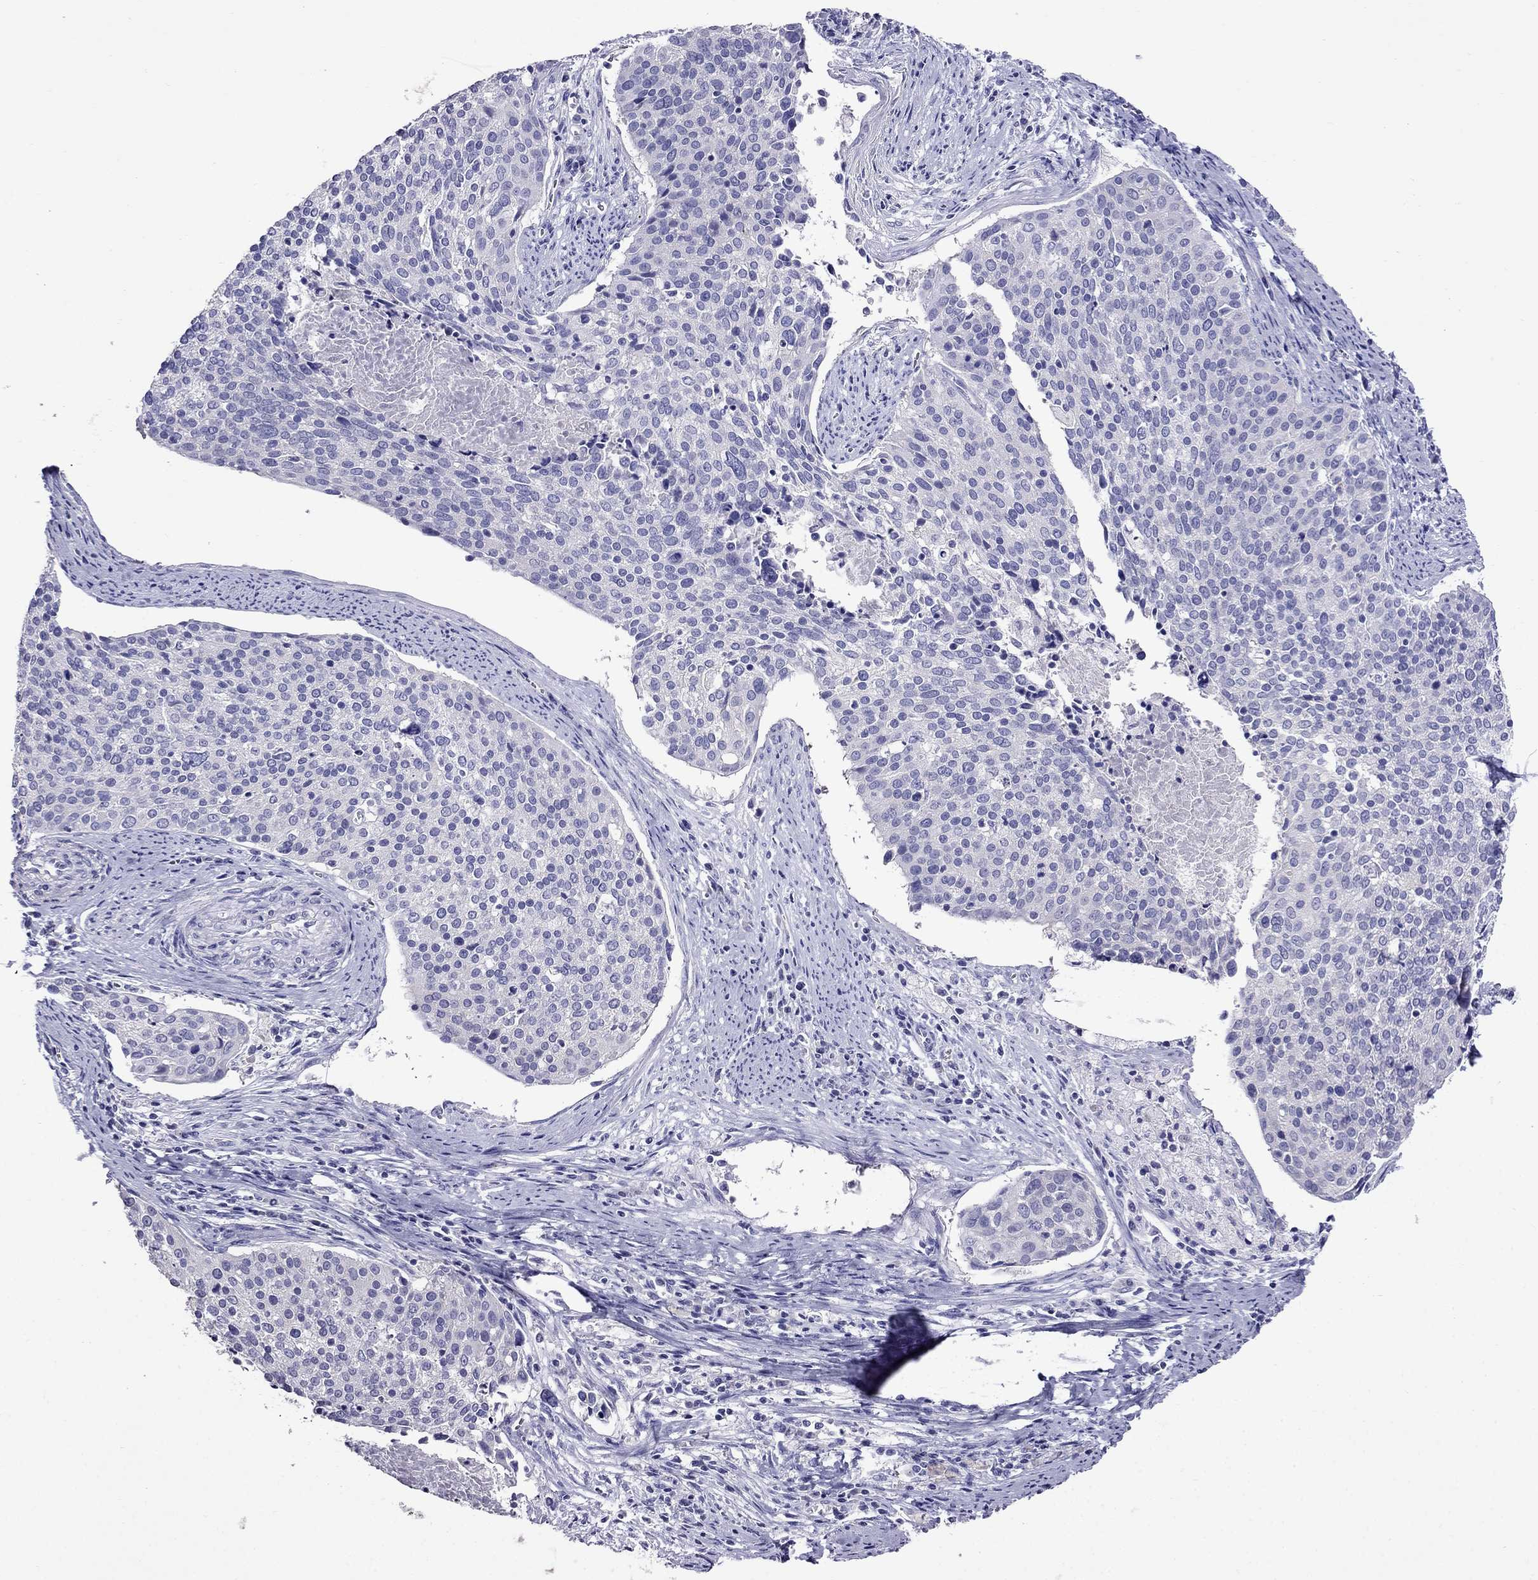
{"staining": {"intensity": "negative", "quantity": "none", "location": "none"}, "tissue": "cervical cancer", "cell_type": "Tumor cells", "image_type": "cancer", "snomed": [{"axis": "morphology", "description": "Squamous cell carcinoma, NOS"}, {"axis": "topography", "description": "Cervix"}], "caption": "Tumor cells are negative for protein expression in human squamous cell carcinoma (cervical). Nuclei are stained in blue.", "gene": "OXCT2", "patient": {"sex": "female", "age": 39}}